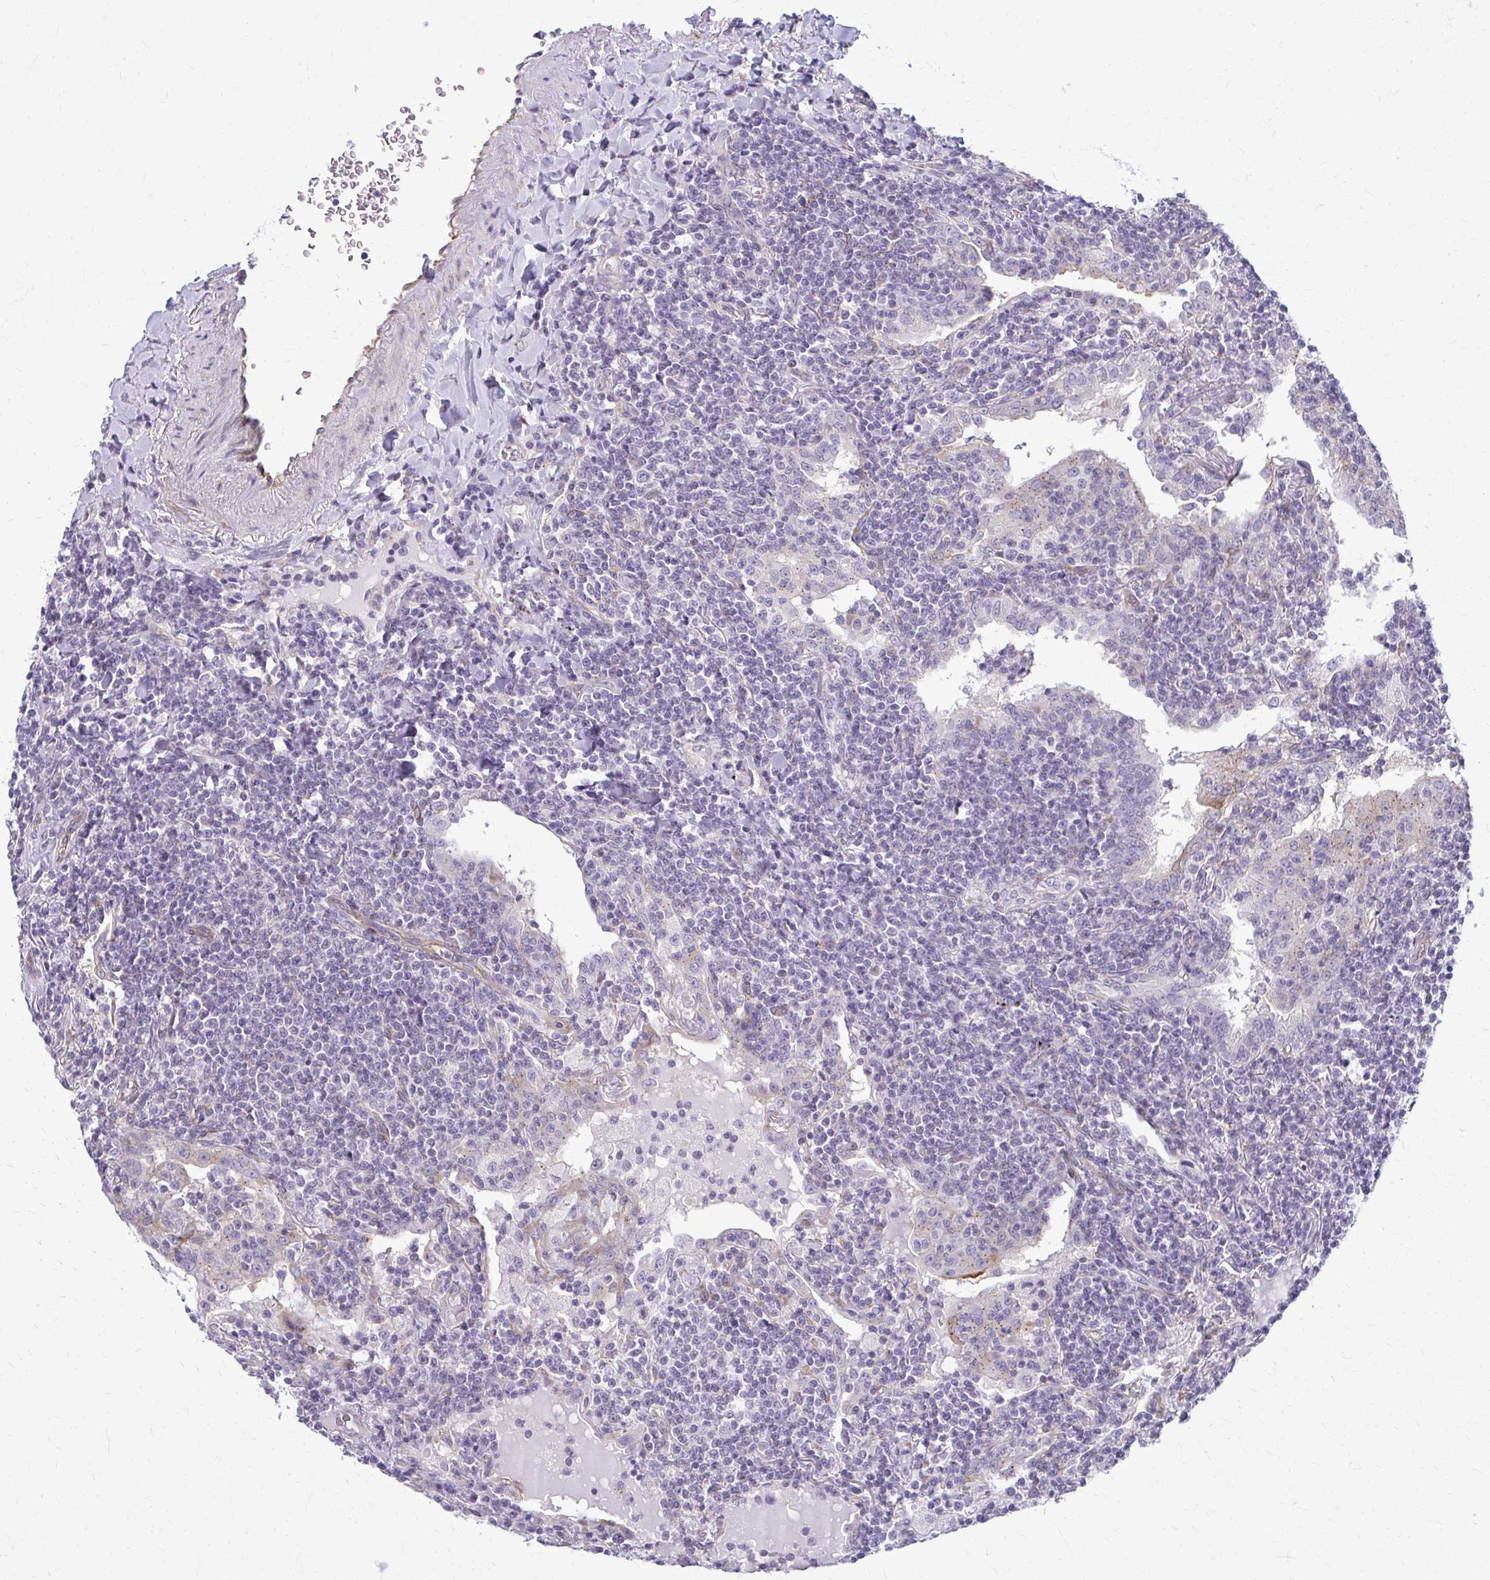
{"staining": {"intensity": "negative", "quantity": "none", "location": "none"}, "tissue": "lymphoma", "cell_type": "Tumor cells", "image_type": "cancer", "snomed": [{"axis": "morphology", "description": "Malignant lymphoma, non-Hodgkin's type, Low grade"}, {"axis": "topography", "description": "Lung"}], "caption": "Malignant lymphoma, non-Hodgkin's type (low-grade) was stained to show a protein in brown. There is no significant positivity in tumor cells.", "gene": "DEPP1", "patient": {"sex": "female", "age": 71}}